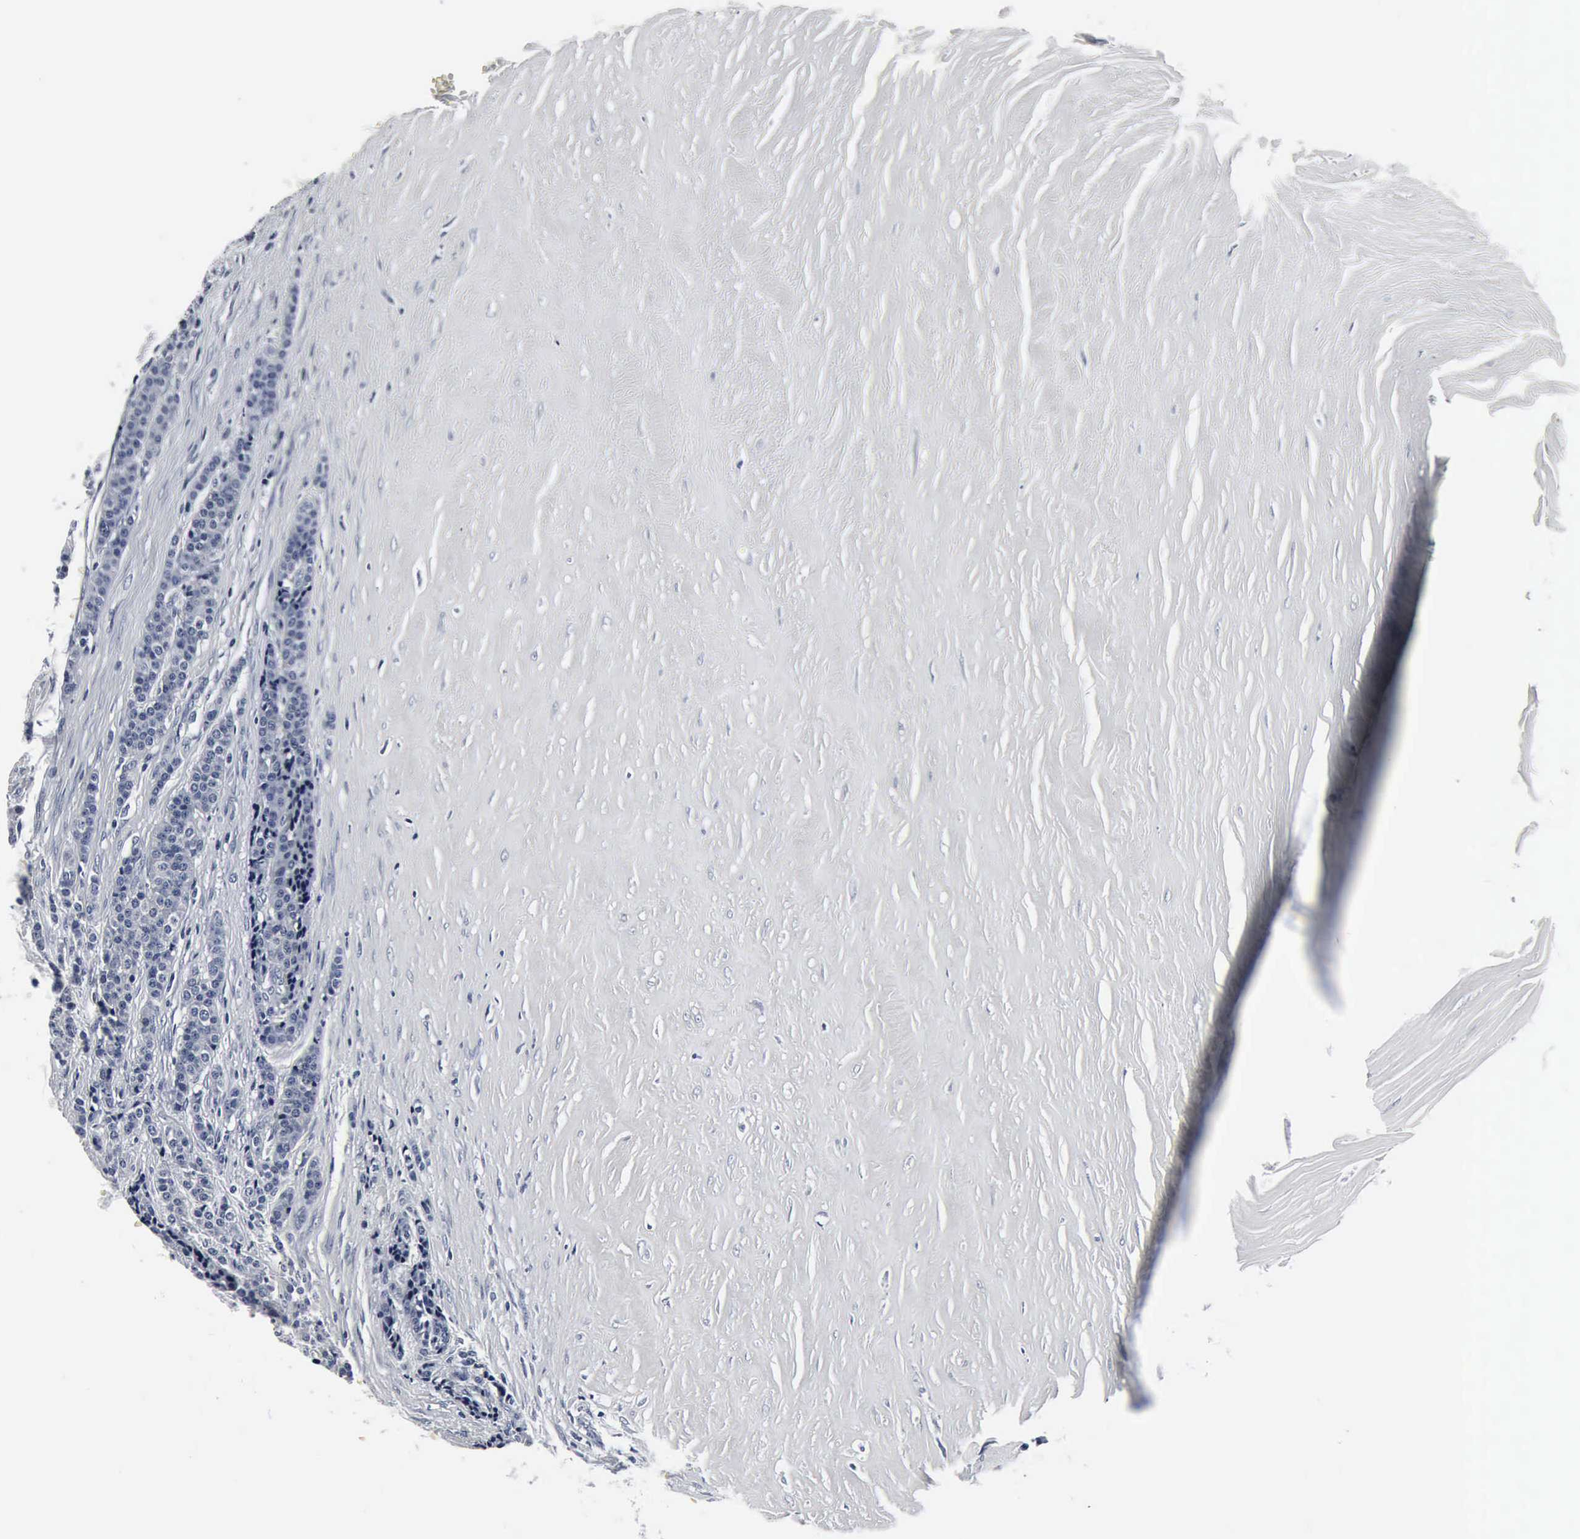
{"staining": {"intensity": "negative", "quantity": "none", "location": "none"}, "tissue": "carcinoid", "cell_type": "Tumor cells", "image_type": "cancer", "snomed": [{"axis": "morphology", "description": "Carcinoid, malignant, NOS"}, {"axis": "topography", "description": "Small intestine"}], "caption": "Carcinoid (malignant) stained for a protein using immunohistochemistry (IHC) reveals no expression tumor cells.", "gene": "SNAP25", "patient": {"sex": "male", "age": 63}}